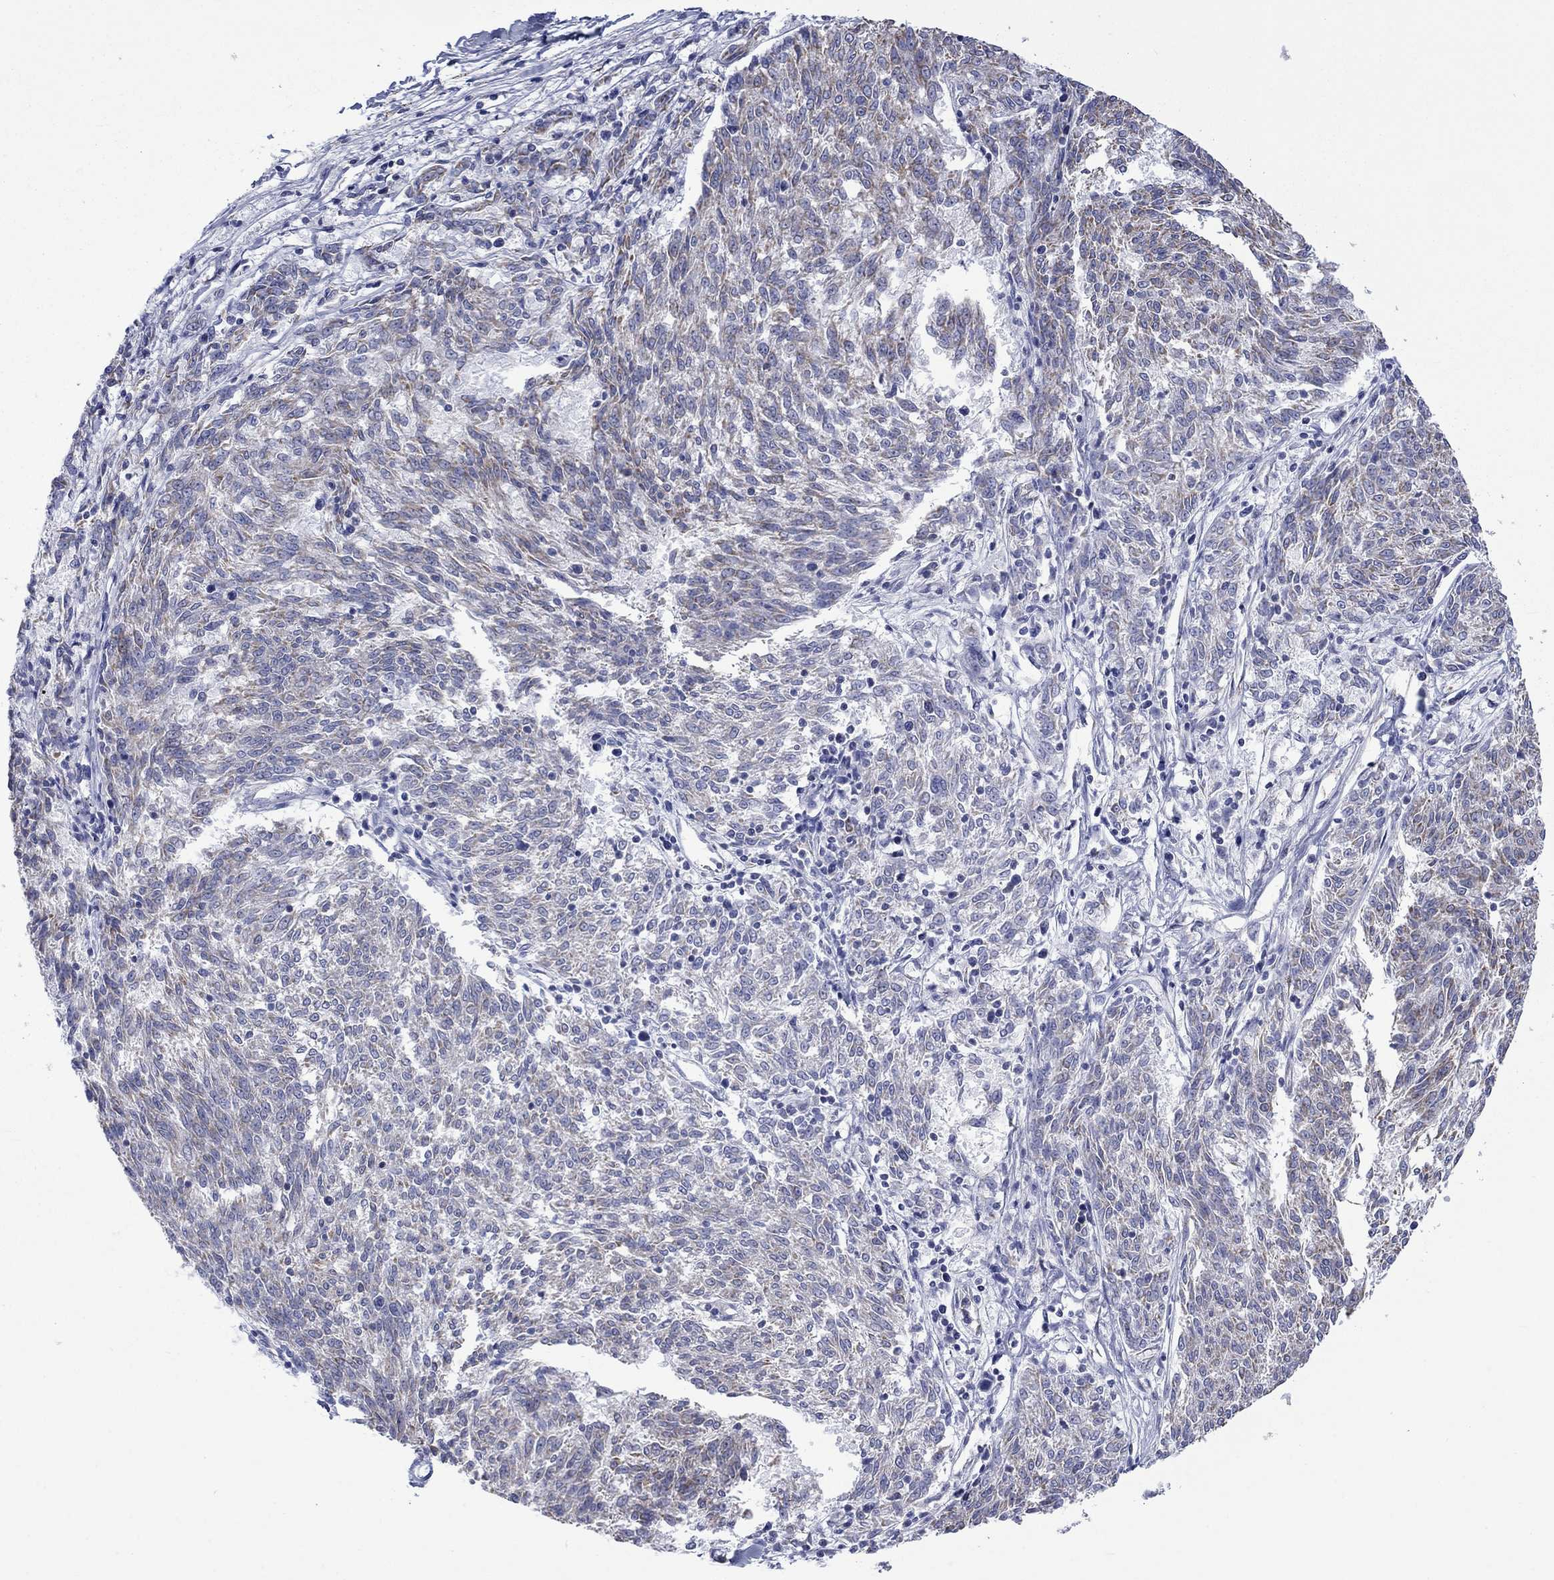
{"staining": {"intensity": "weak", "quantity": "25%-75%", "location": "cytoplasmic/membranous"}, "tissue": "melanoma", "cell_type": "Tumor cells", "image_type": "cancer", "snomed": [{"axis": "morphology", "description": "Malignant melanoma, NOS"}, {"axis": "topography", "description": "Skin"}], "caption": "The histopathology image shows immunohistochemical staining of malignant melanoma. There is weak cytoplasmic/membranous expression is present in approximately 25%-75% of tumor cells.", "gene": "CISD1", "patient": {"sex": "female", "age": 72}}